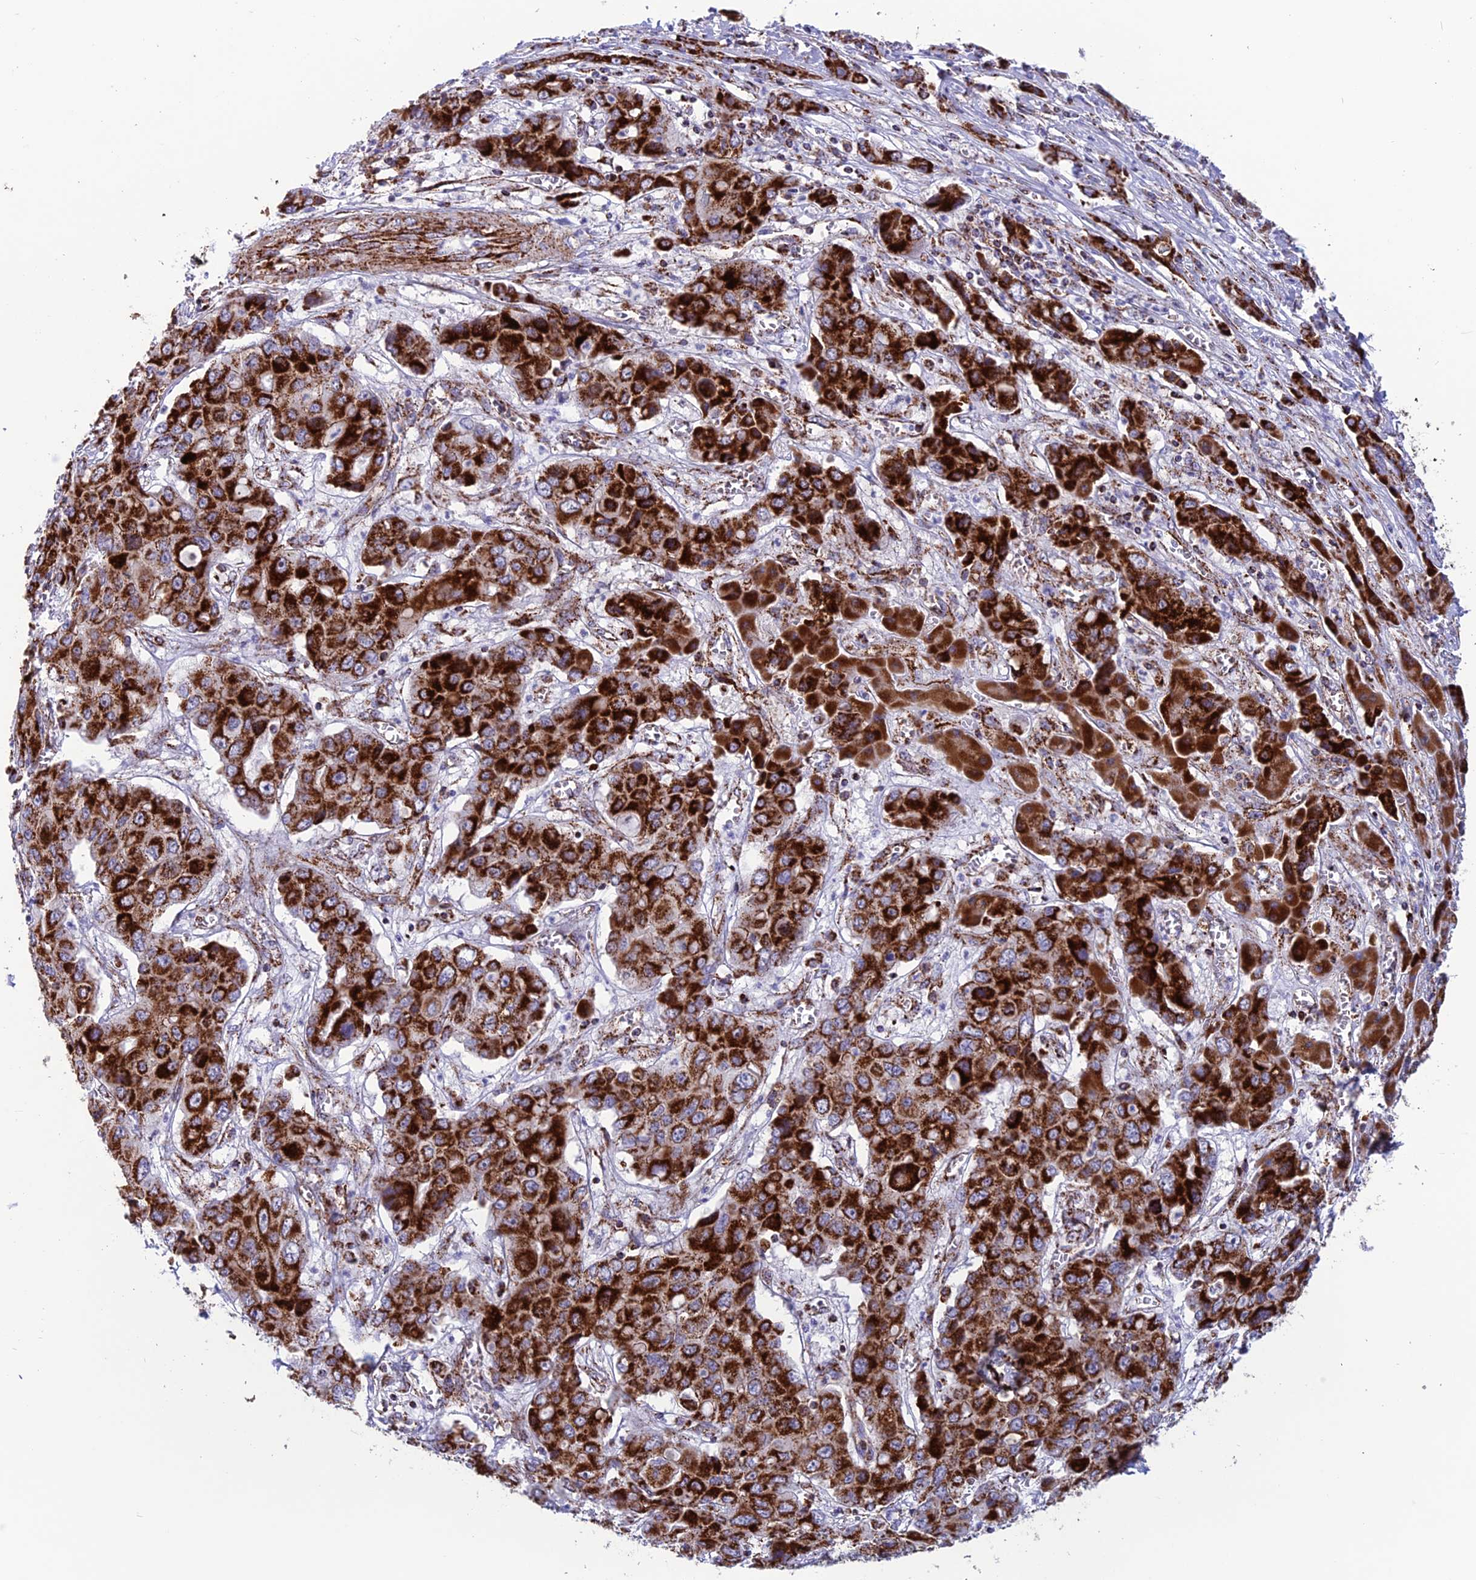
{"staining": {"intensity": "strong", "quantity": ">75%", "location": "cytoplasmic/membranous"}, "tissue": "liver cancer", "cell_type": "Tumor cells", "image_type": "cancer", "snomed": [{"axis": "morphology", "description": "Cholangiocarcinoma"}, {"axis": "topography", "description": "Liver"}], "caption": "A histopathology image of liver cholangiocarcinoma stained for a protein displays strong cytoplasmic/membranous brown staining in tumor cells. (Brightfield microscopy of DAB IHC at high magnification).", "gene": "MRPS18B", "patient": {"sex": "male", "age": 67}}